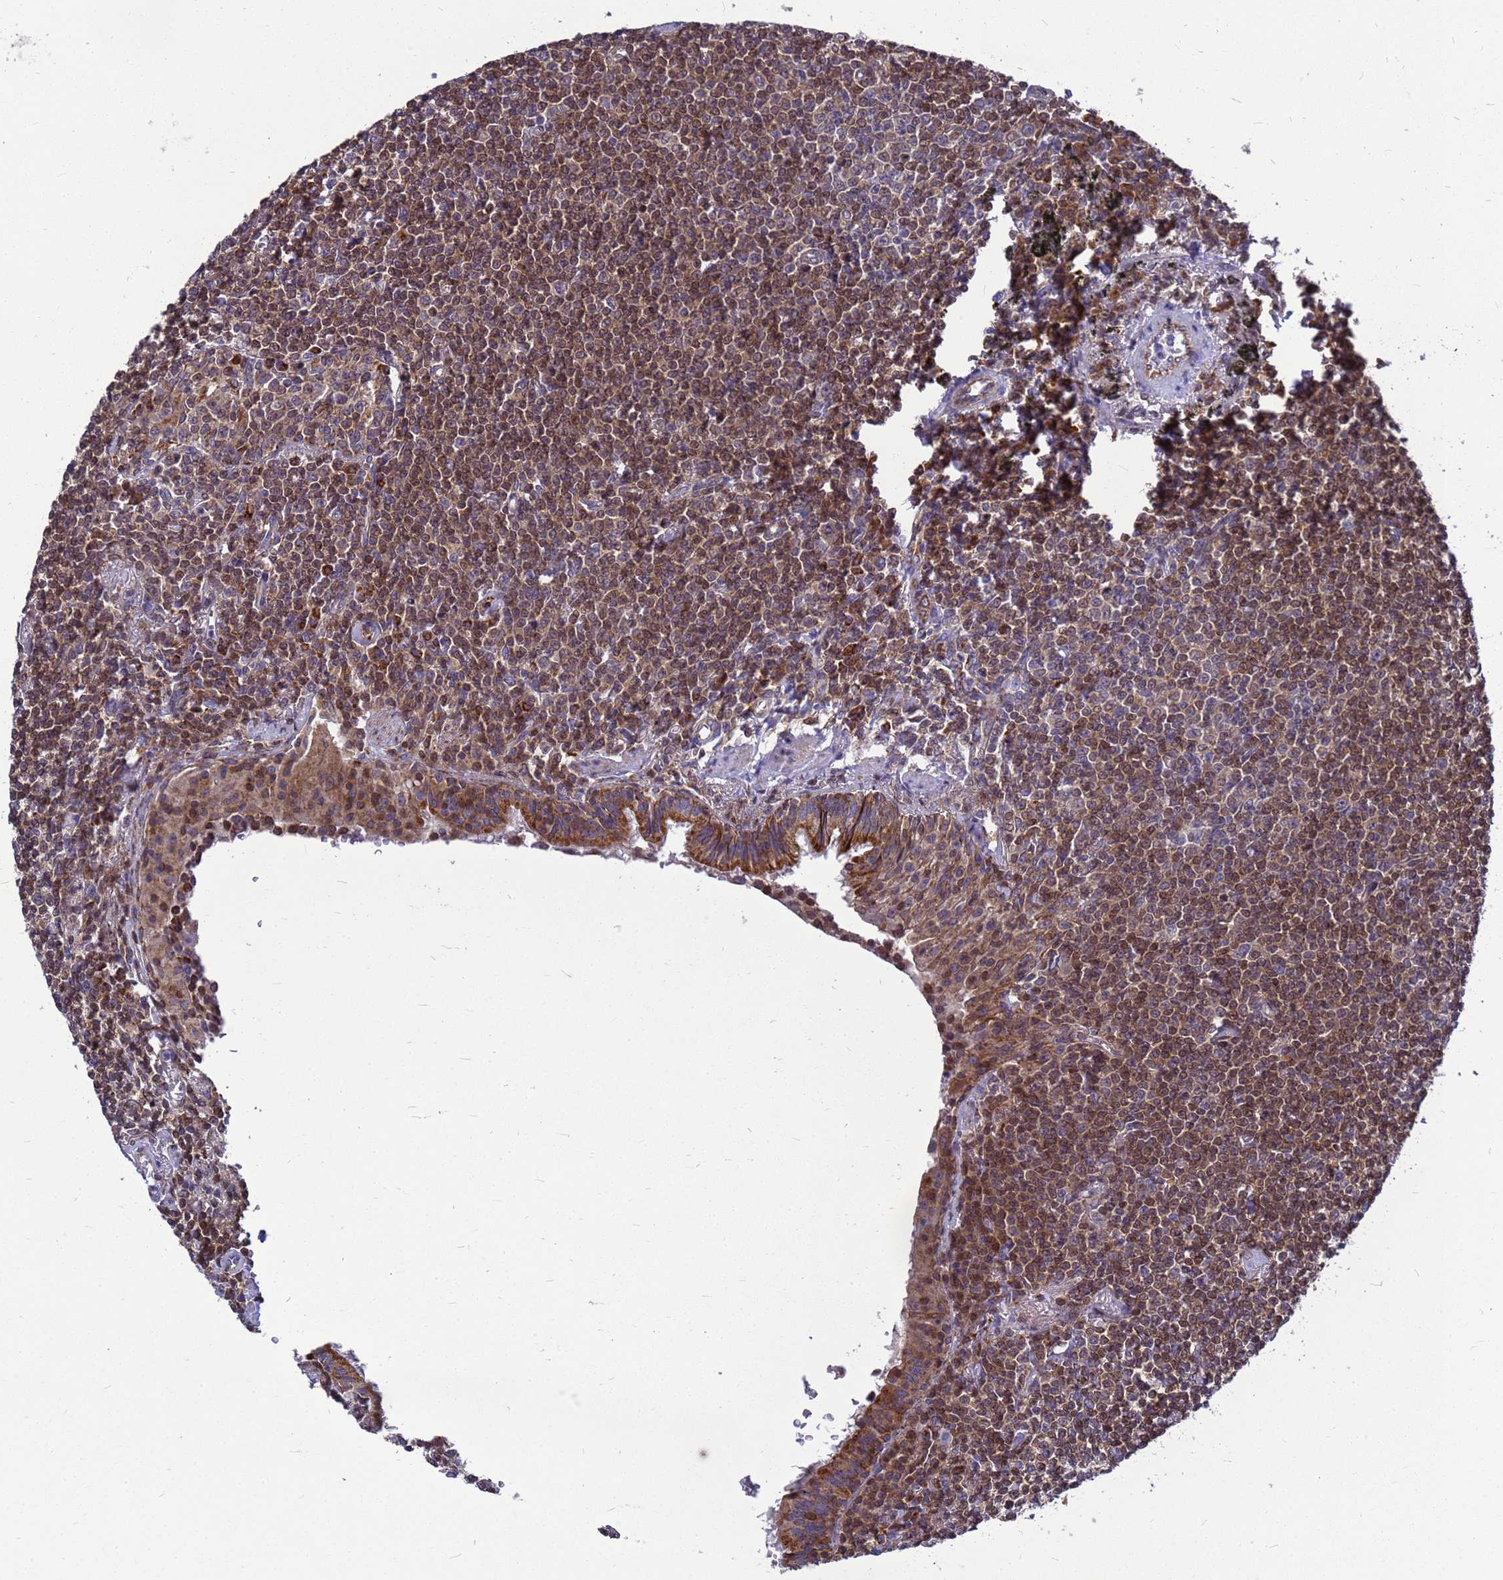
{"staining": {"intensity": "moderate", "quantity": ">75%", "location": "cytoplasmic/membranous"}, "tissue": "lymphoma", "cell_type": "Tumor cells", "image_type": "cancer", "snomed": [{"axis": "morphology", "description": "Malignant lymphoma, non-Hodgkin's type, Low grade"}, {"axis": "topography", "description": "Lung"}], "caption": "Lymphoma stained with a protein marker shows moderate staining in tumor cells.", "gene": "CMC4", "patient": {"sex": "female", "age": 71}}